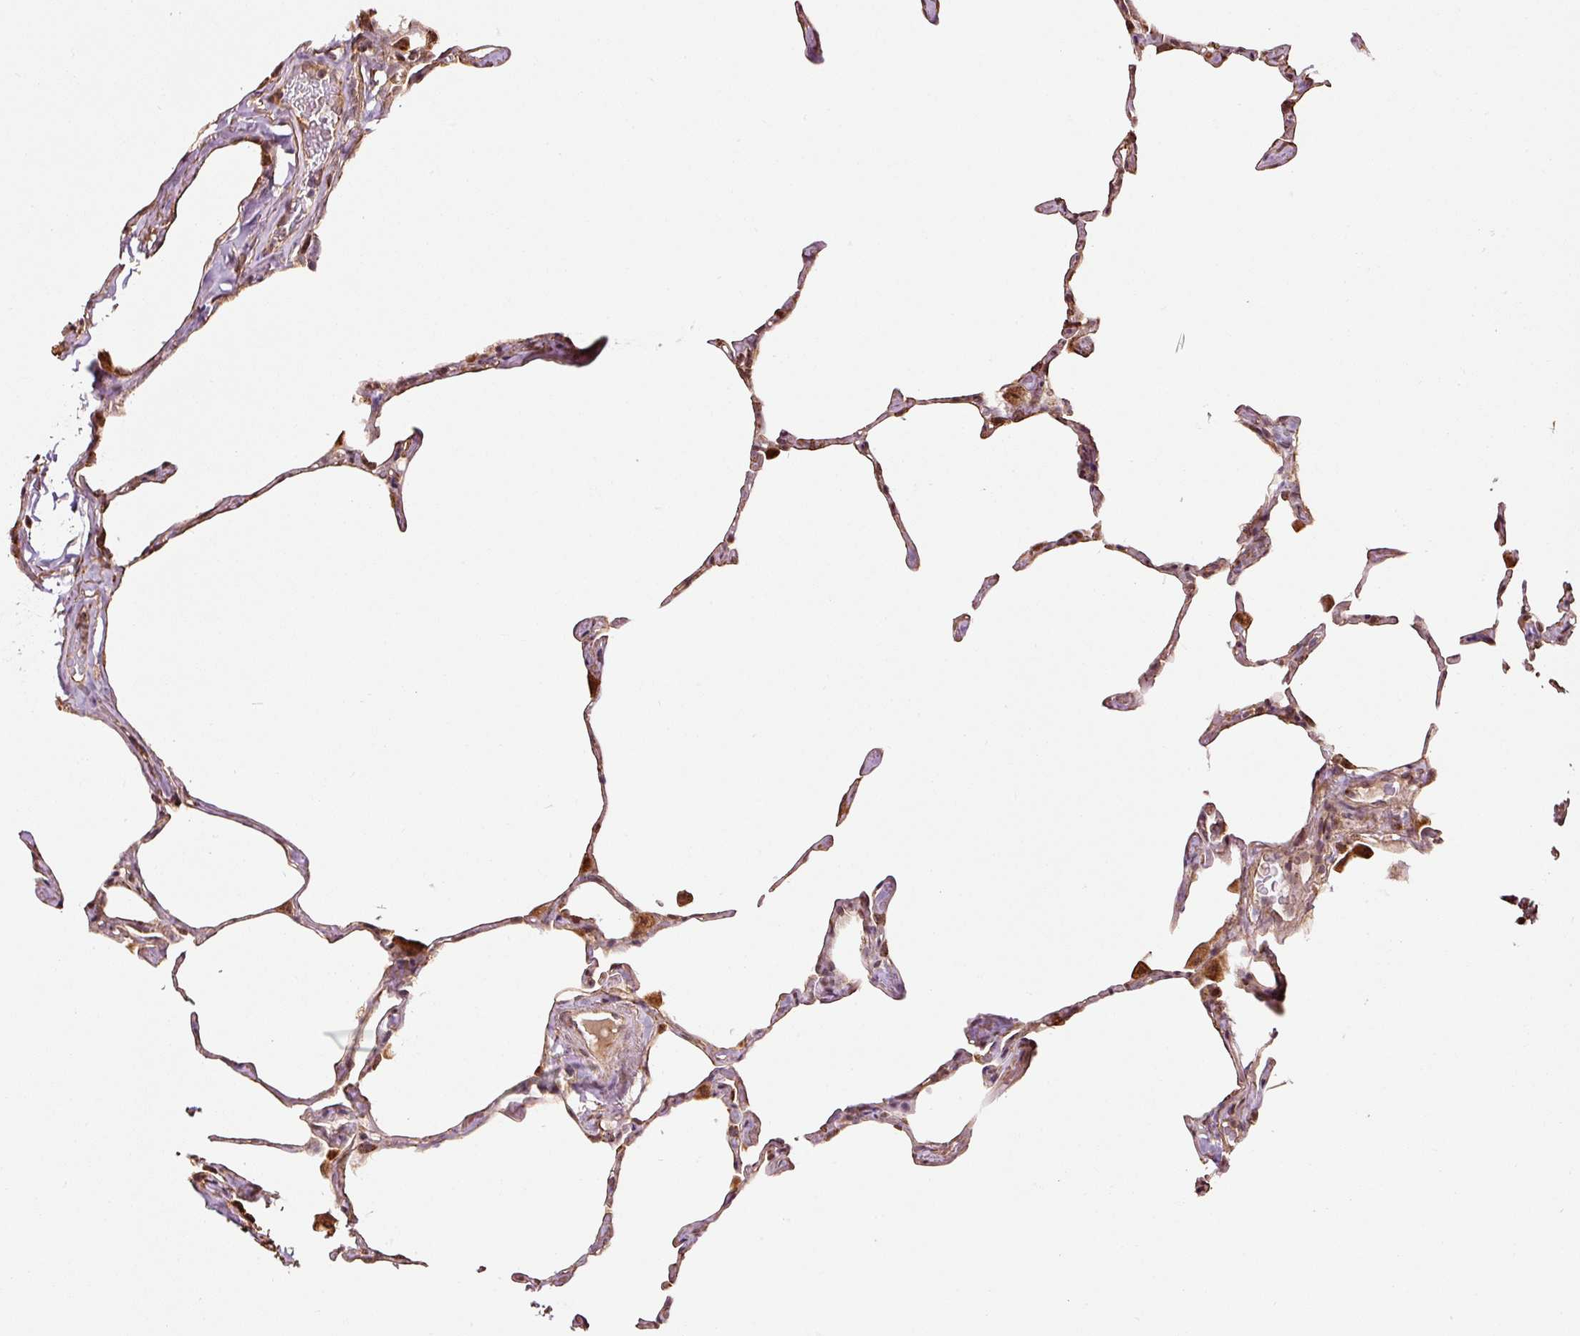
{"staining": {"intensity": "moderate", "quantity": "25%-75%", "location": "cytoplasmic/membranous"}, "tissue": "lung", "cell_type": "Alveolar cells", "image_type": "normal", "snomed": [{"axis": "morphology", "description": "Normal tissue, NOS"}, {"axis": "topography", "description": "Lung"}], "caption": "Moderate cytoplasmic/membranous protein staining is identified in about 25%-75% of alveolar cells in lung. The staining was performed using DAB, with brown indicating positive protein expression. Nuclei are stained blue with hematoxylin.", "gene": "ETF1", "patient": {"sex": "male", "age": 65}}